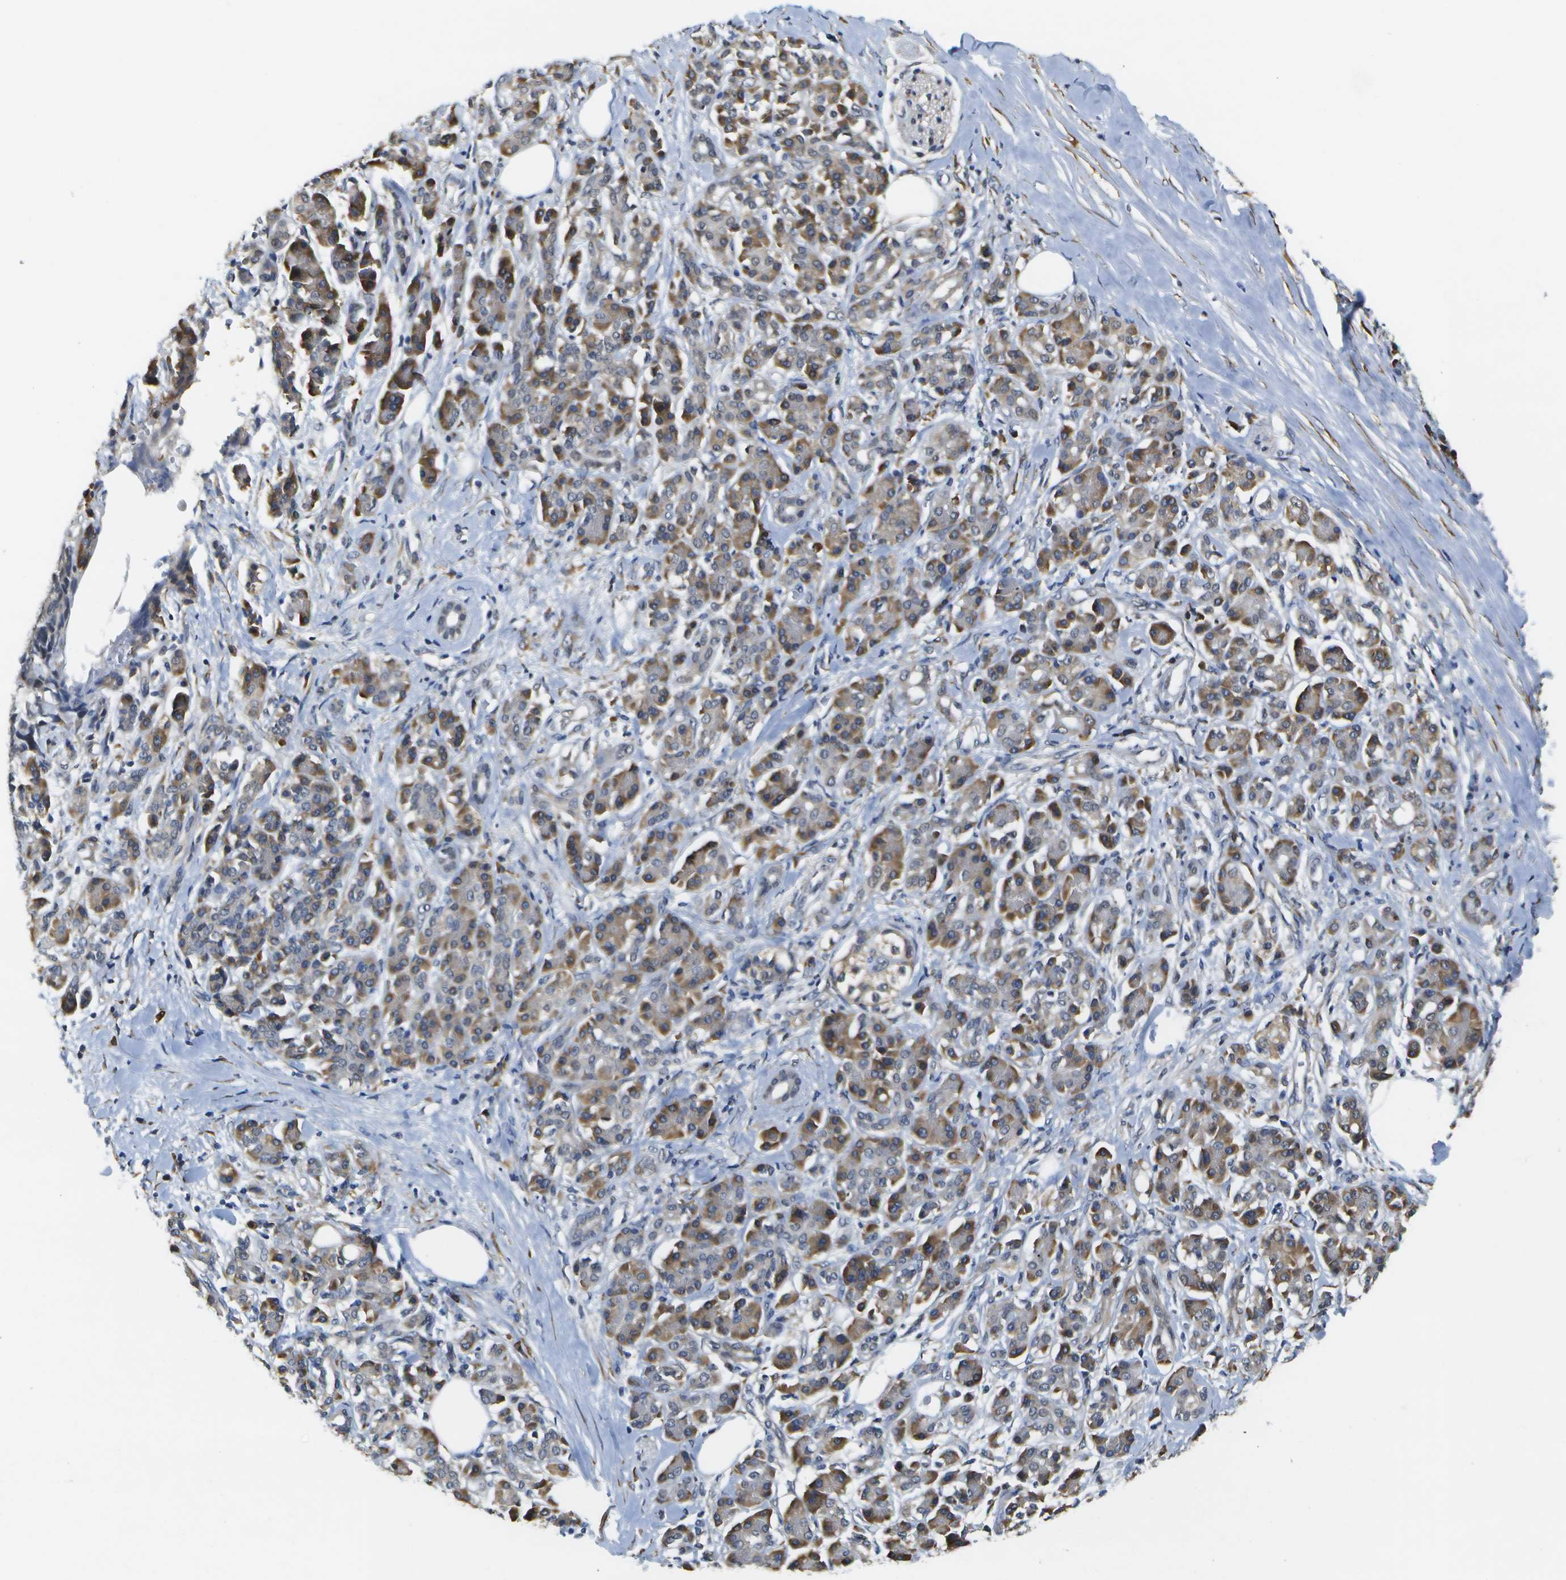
{"staining": {"intensity": "moderate", "quantity": ">75%", "location": "cytoplasmic/membranous"}, "tissue": "pancreatic cancer", "cell_type": "Tumor cells", "image_type": "cancer", "snomed": [{"axis": "morphology", "description": "Adenocarcinoma, NOS"}, {"axis": "topography", "description": "Pancreas"}], "caption": "Immunohistochemistry image of neoplastic tissue: human pancreatic adenocarcinoma stained using immunohistochemistry (IHC) demonstrates medium levels of moderate protein expression localized specifically in the cytoplasmic/membranous of tumor cells, appearing as a cytoplasmic/membranous brown color.", "gene": "DSE", "patient": {"sex": "female", "age": 56}}